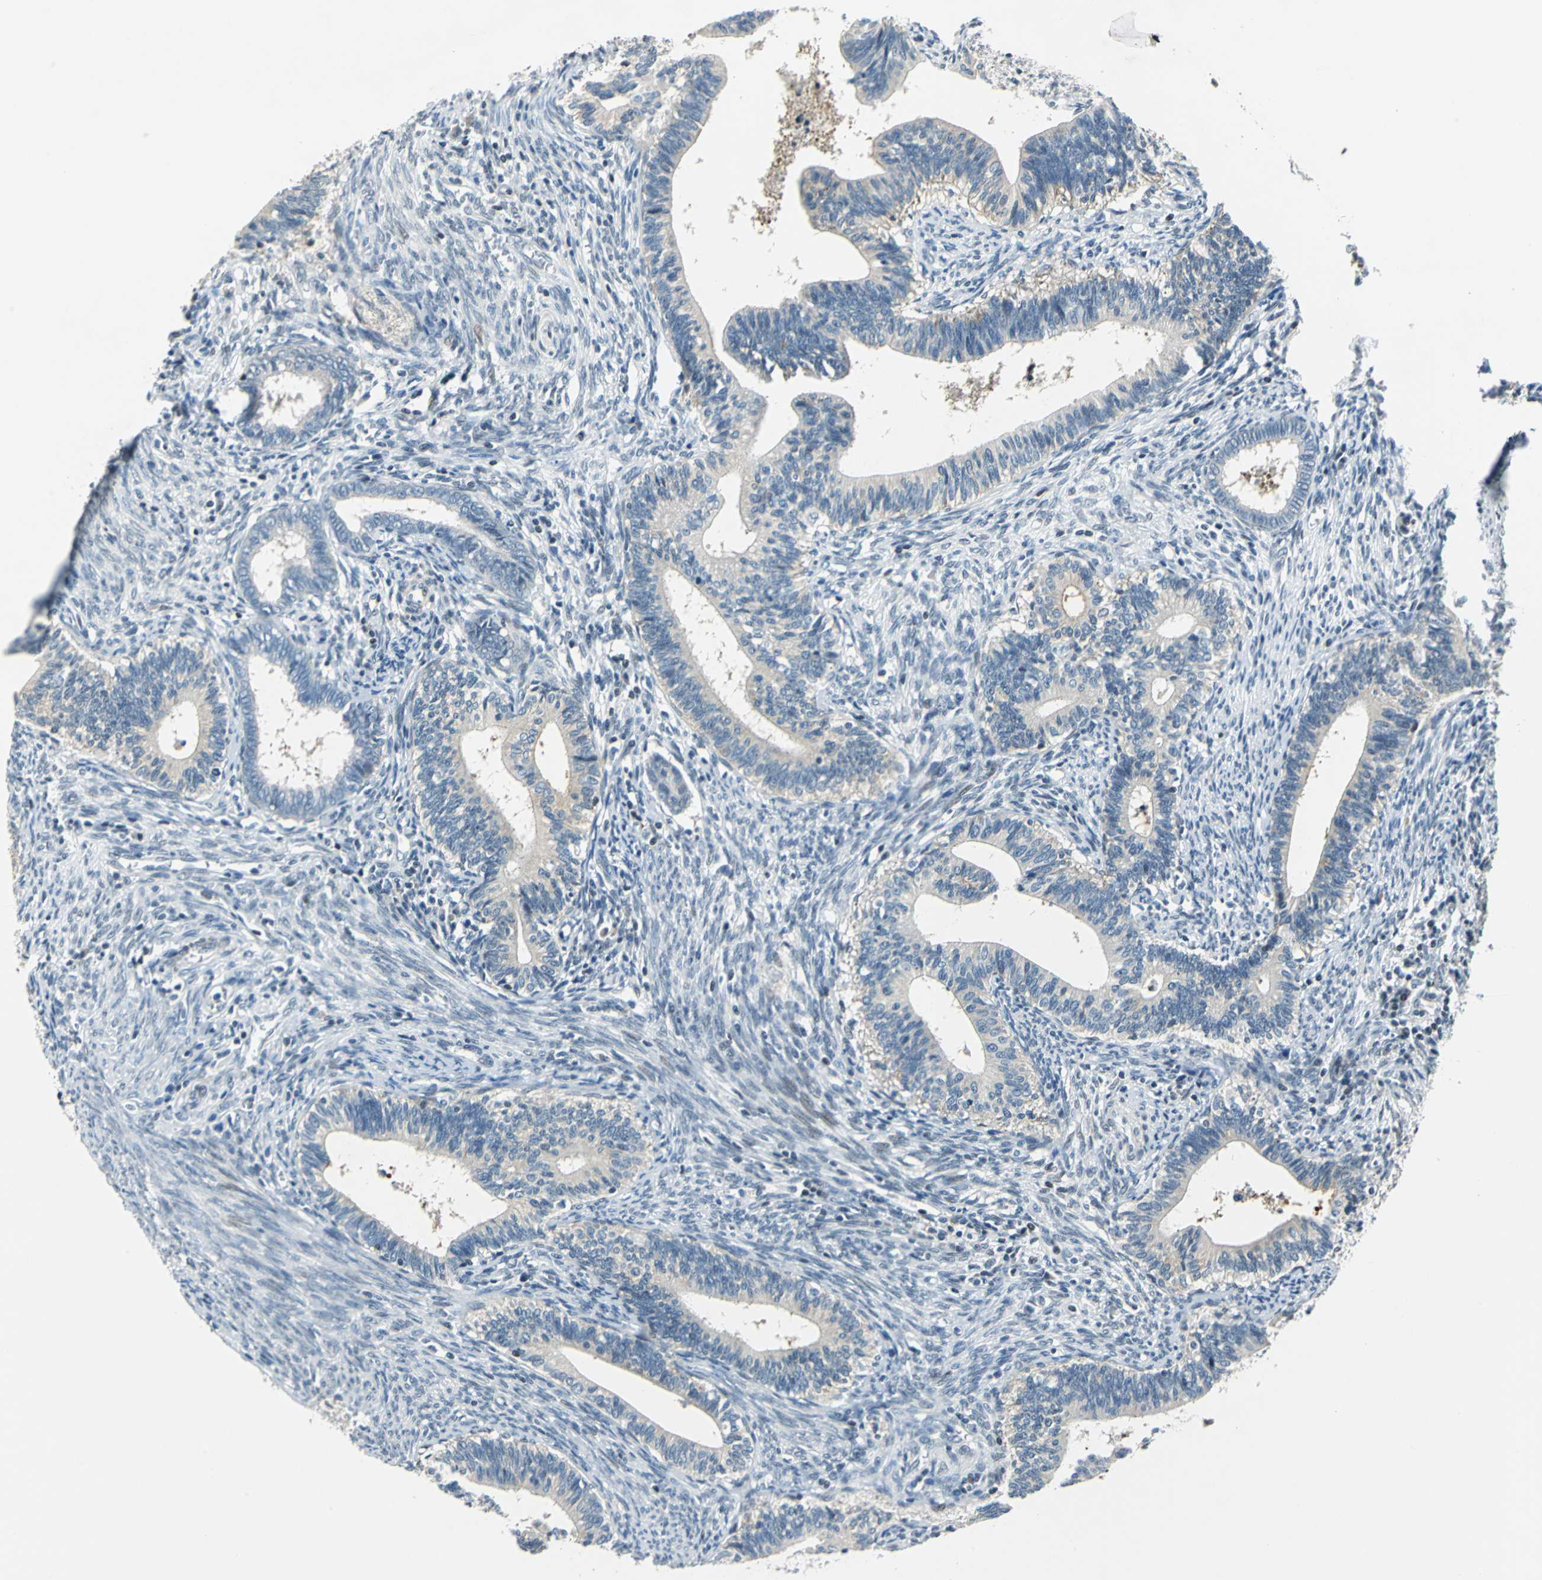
{"staining": {"intensity": "negative", "quantity": "none", "location": "none"}, "tissue": "cervical cancer", "cell_type": "Tumor cells", "image_type": "cancer", "snomed": [{"axis": "morphology", "description": "Adenocarcinoma, NOS"}, {"axis": "topography", "description": "Cervix"}], "caption": "A micrograph of human cervical cancer (adenocarcinoma) is negative for staining in tumor cells. (DAB (3,3'-diaminobenzidine) IHC with hematoxylin counter stain).", "gene": "HCFC2", "patient": {"sex": "female", "age": 44}}